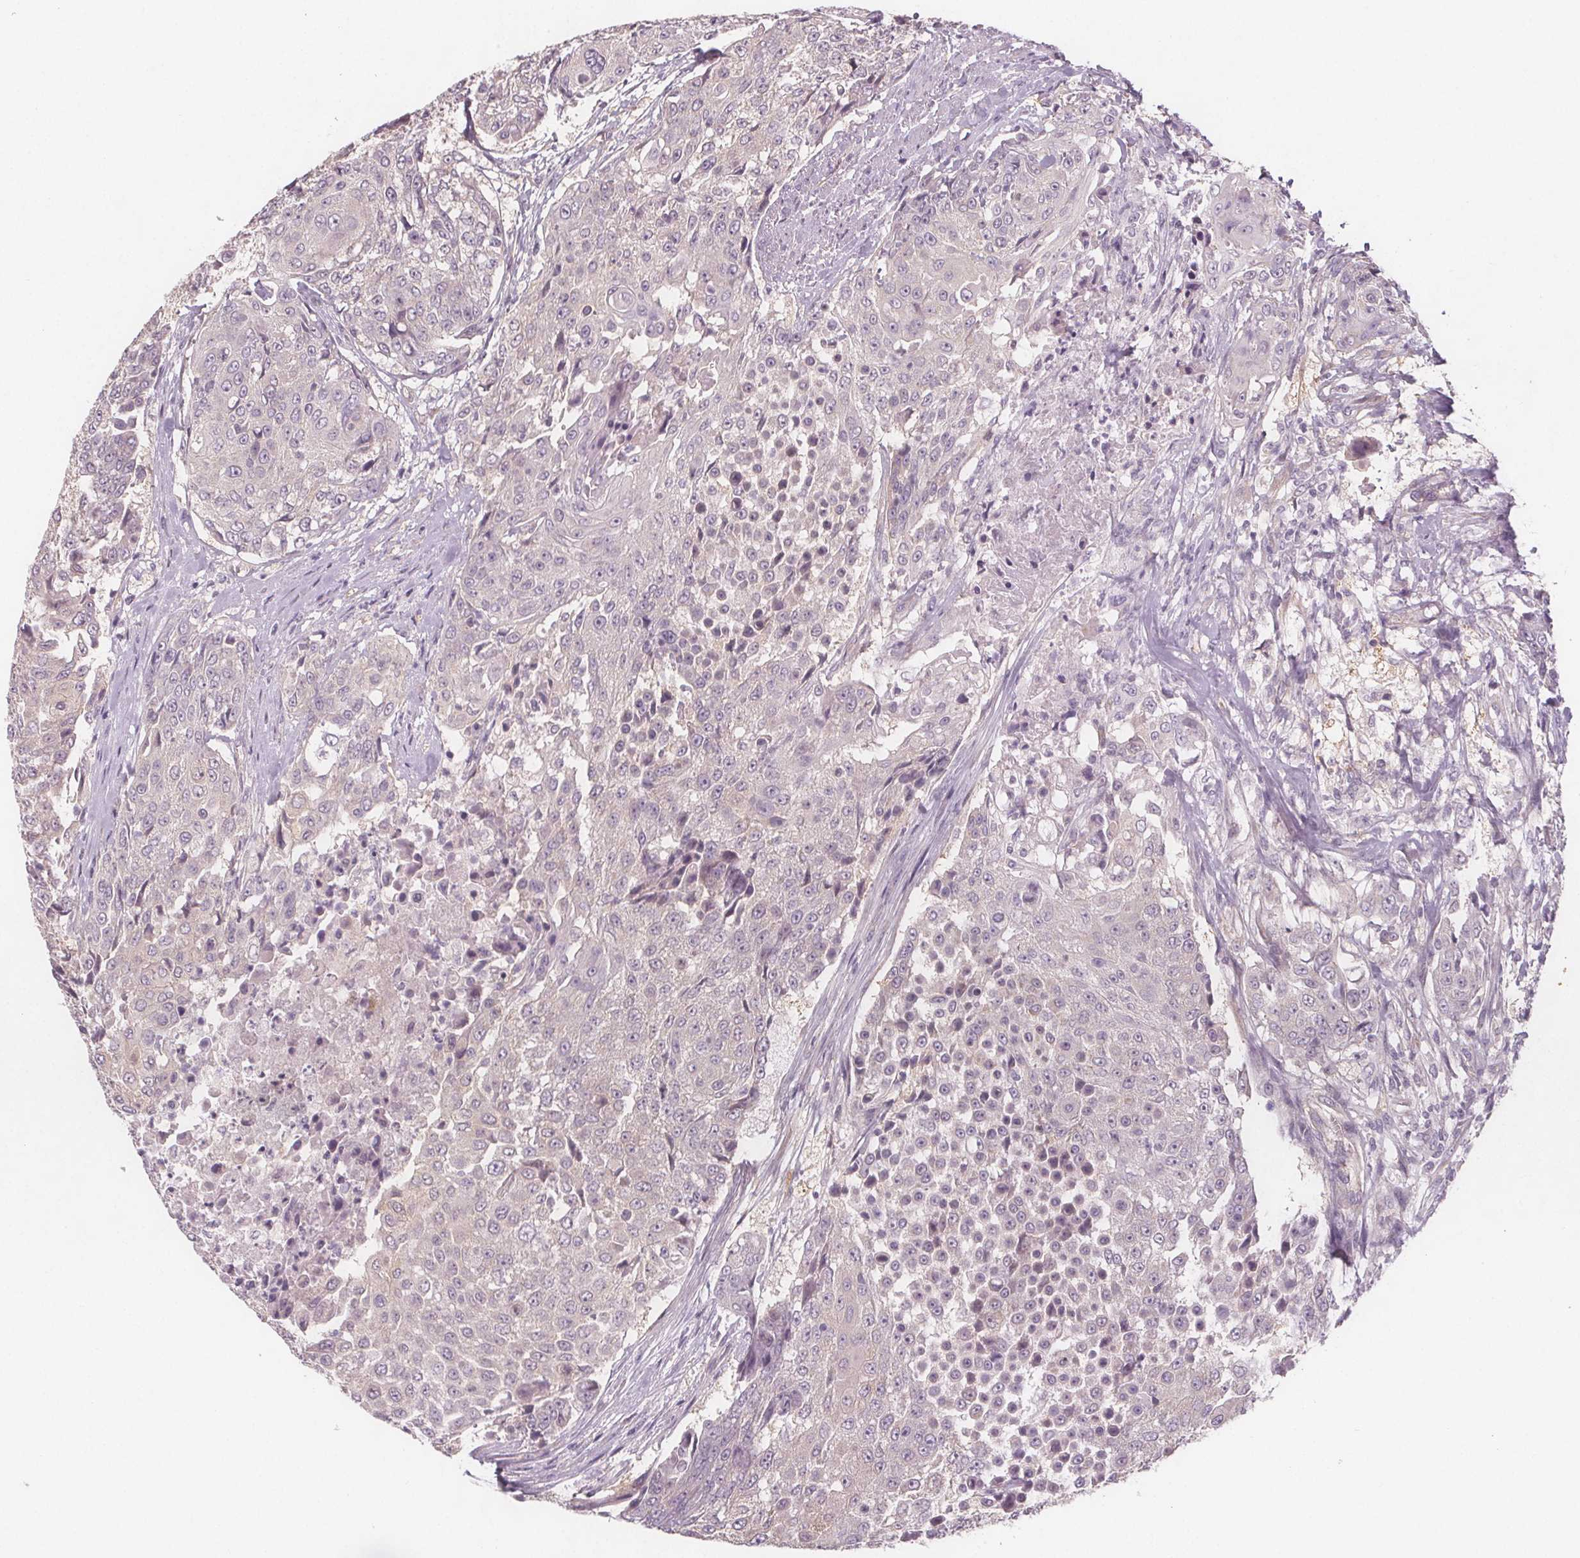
{"staining": {"intensity": "negative", "quantity": "none", "location": "none"}, "tissue": "urothelial cancer", "cell_type": "Tumor cells", "image_type": "cancer", "snomed": [{"axis": "morphology", "description": "Urothelial carcinoma, High grade"}, {"axis": "topography", "description": "Urinary bladder"}], "caption": "The IHC histopathology image has no significant expression in tumor cells of urothelial cancer tissue. (Brightfield microscopy of DAB (3,3'-diaminobenzidine) immunohistochemistry at high magnification).", "gene": "VNN1", "patient": {"sex": "female", "age": 63}}